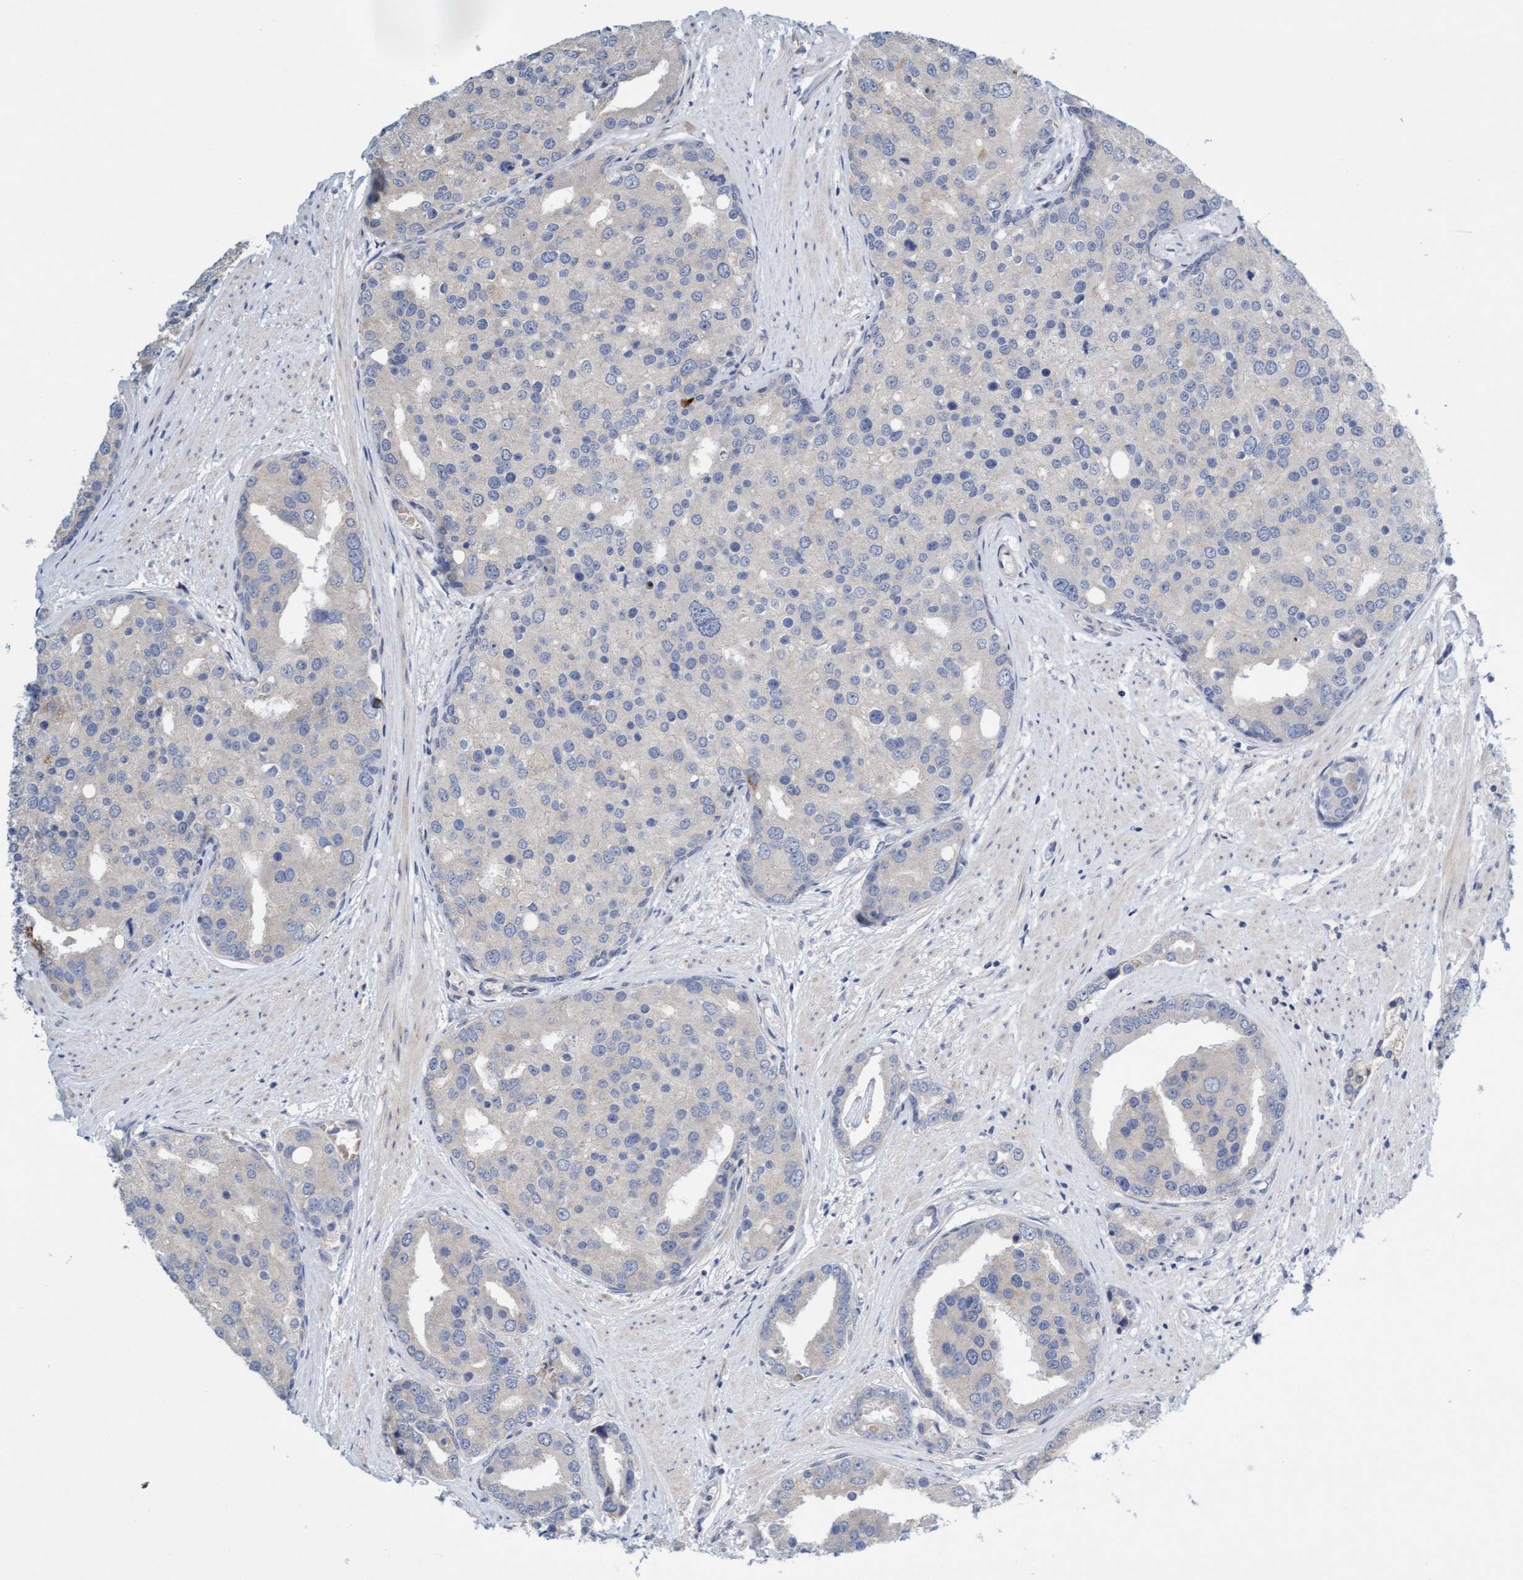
{"staining": {"intensity": "negative", "quantity": "none", "location": "none"}, "tissue": "prostate cancer", "cell_type": "Tumor cells", "image_type": "cancer", "snomed": [{"axis": "morphology", "description": "Adenocarcinoma, High grade"}, {"axis": "topography", "description": "Prostate"}], "caption": "Immunohistochemical staining of human prostate high-grade adenocarcinoma shows no significant expression in tumor cells.", "gene": "DDHD2", "patient": {"sex": "male", "age": 50}}